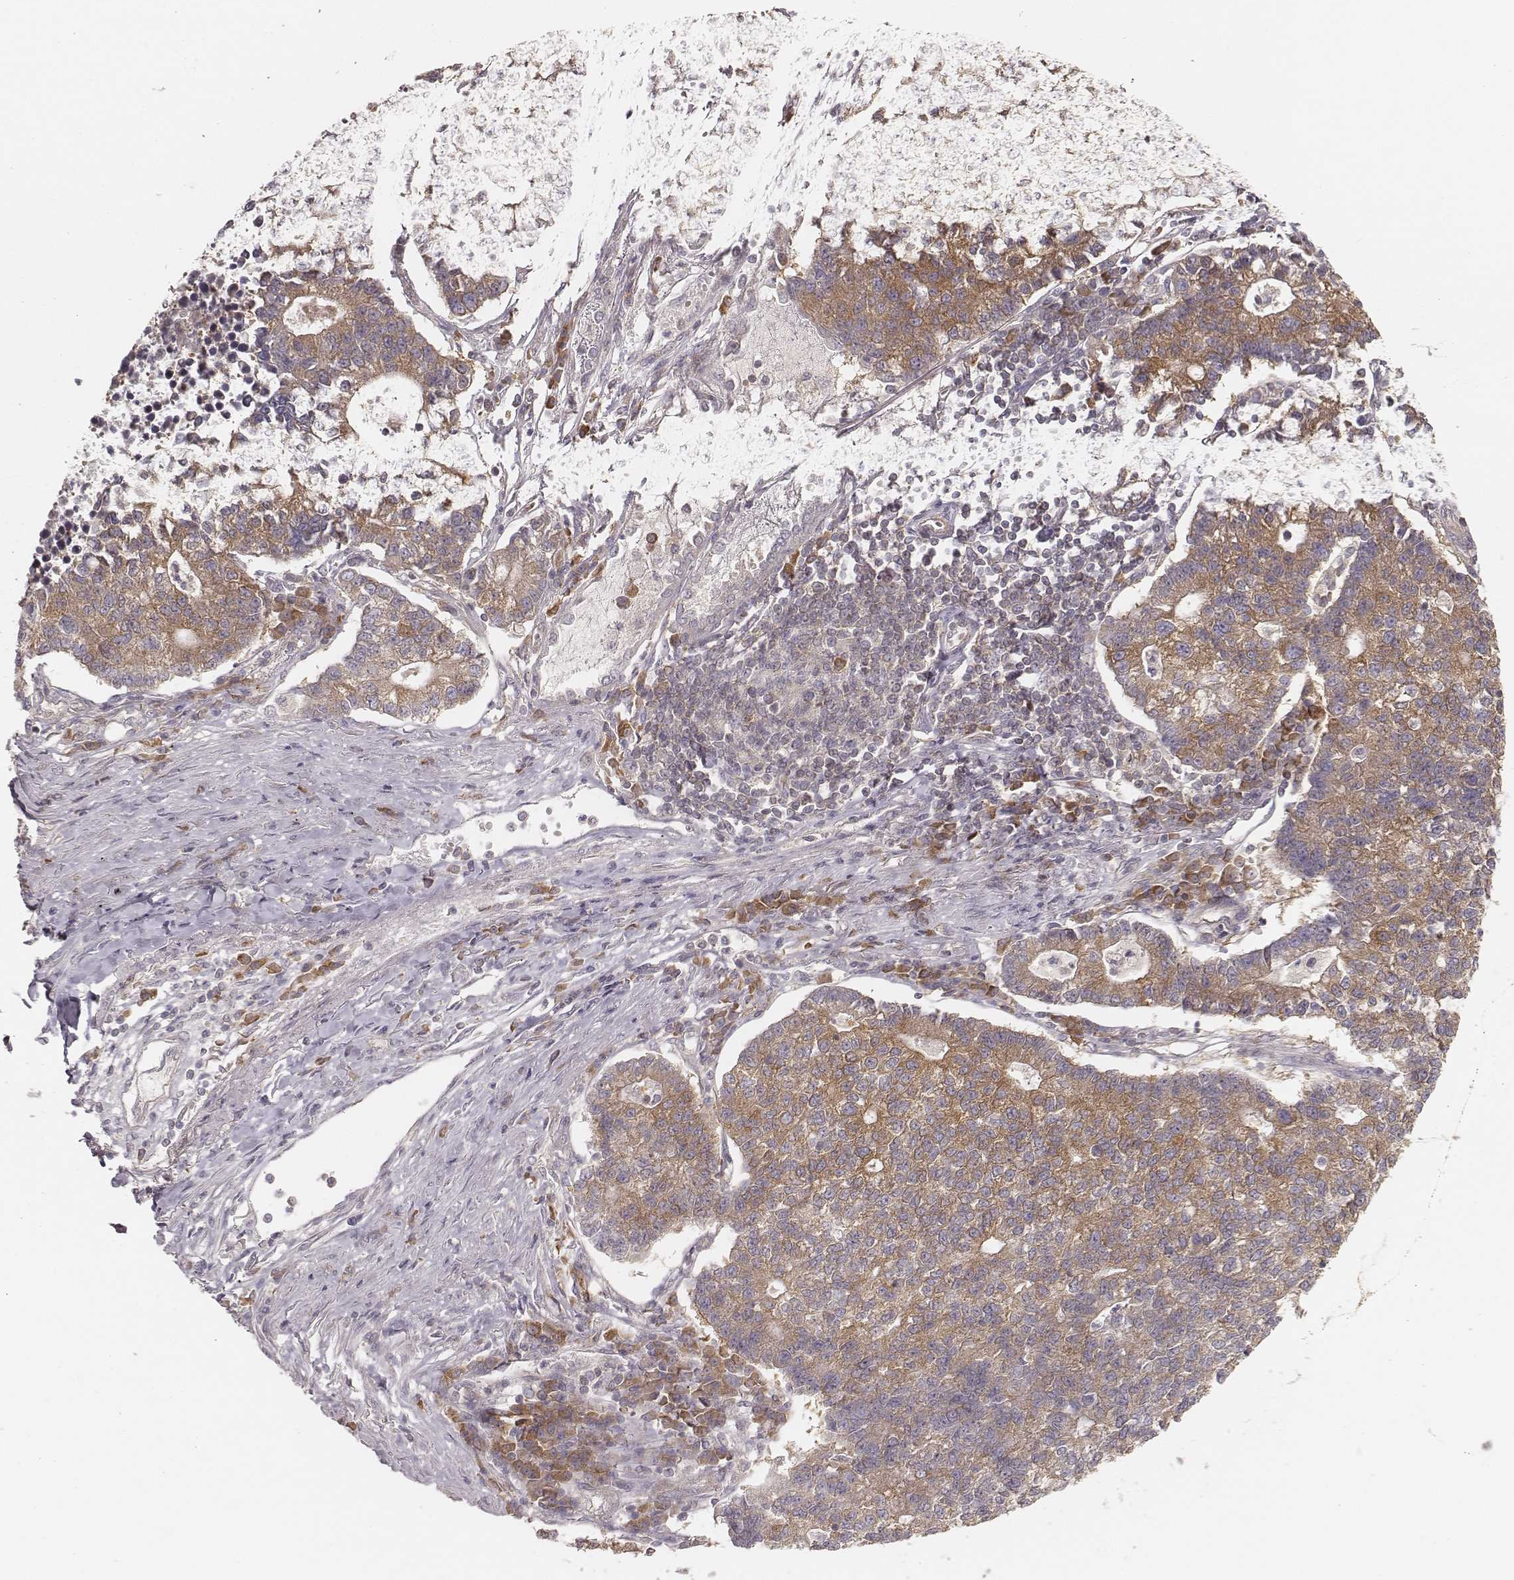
{"staining": {"intensity": "moderate", "quantity": ">75%", "location": "cytoplasmic/membranous"}, "tissue": "lung cancer", "cell_type": "Tumor cells", "image_type": "cancer", "snomed": [{"axis": "morphology", "description": "Adenocarcinoma, NOS"}, {"axis": "topography", "description": "Lung"}], "caption": "A histopathology image of lung adenocarcinoma stained for a protein reveals moderate cytoplasmic/membranous brown staining in tumor cells.", "gene": "CARS1", "patient": {"sex": "male", "age": 57}}